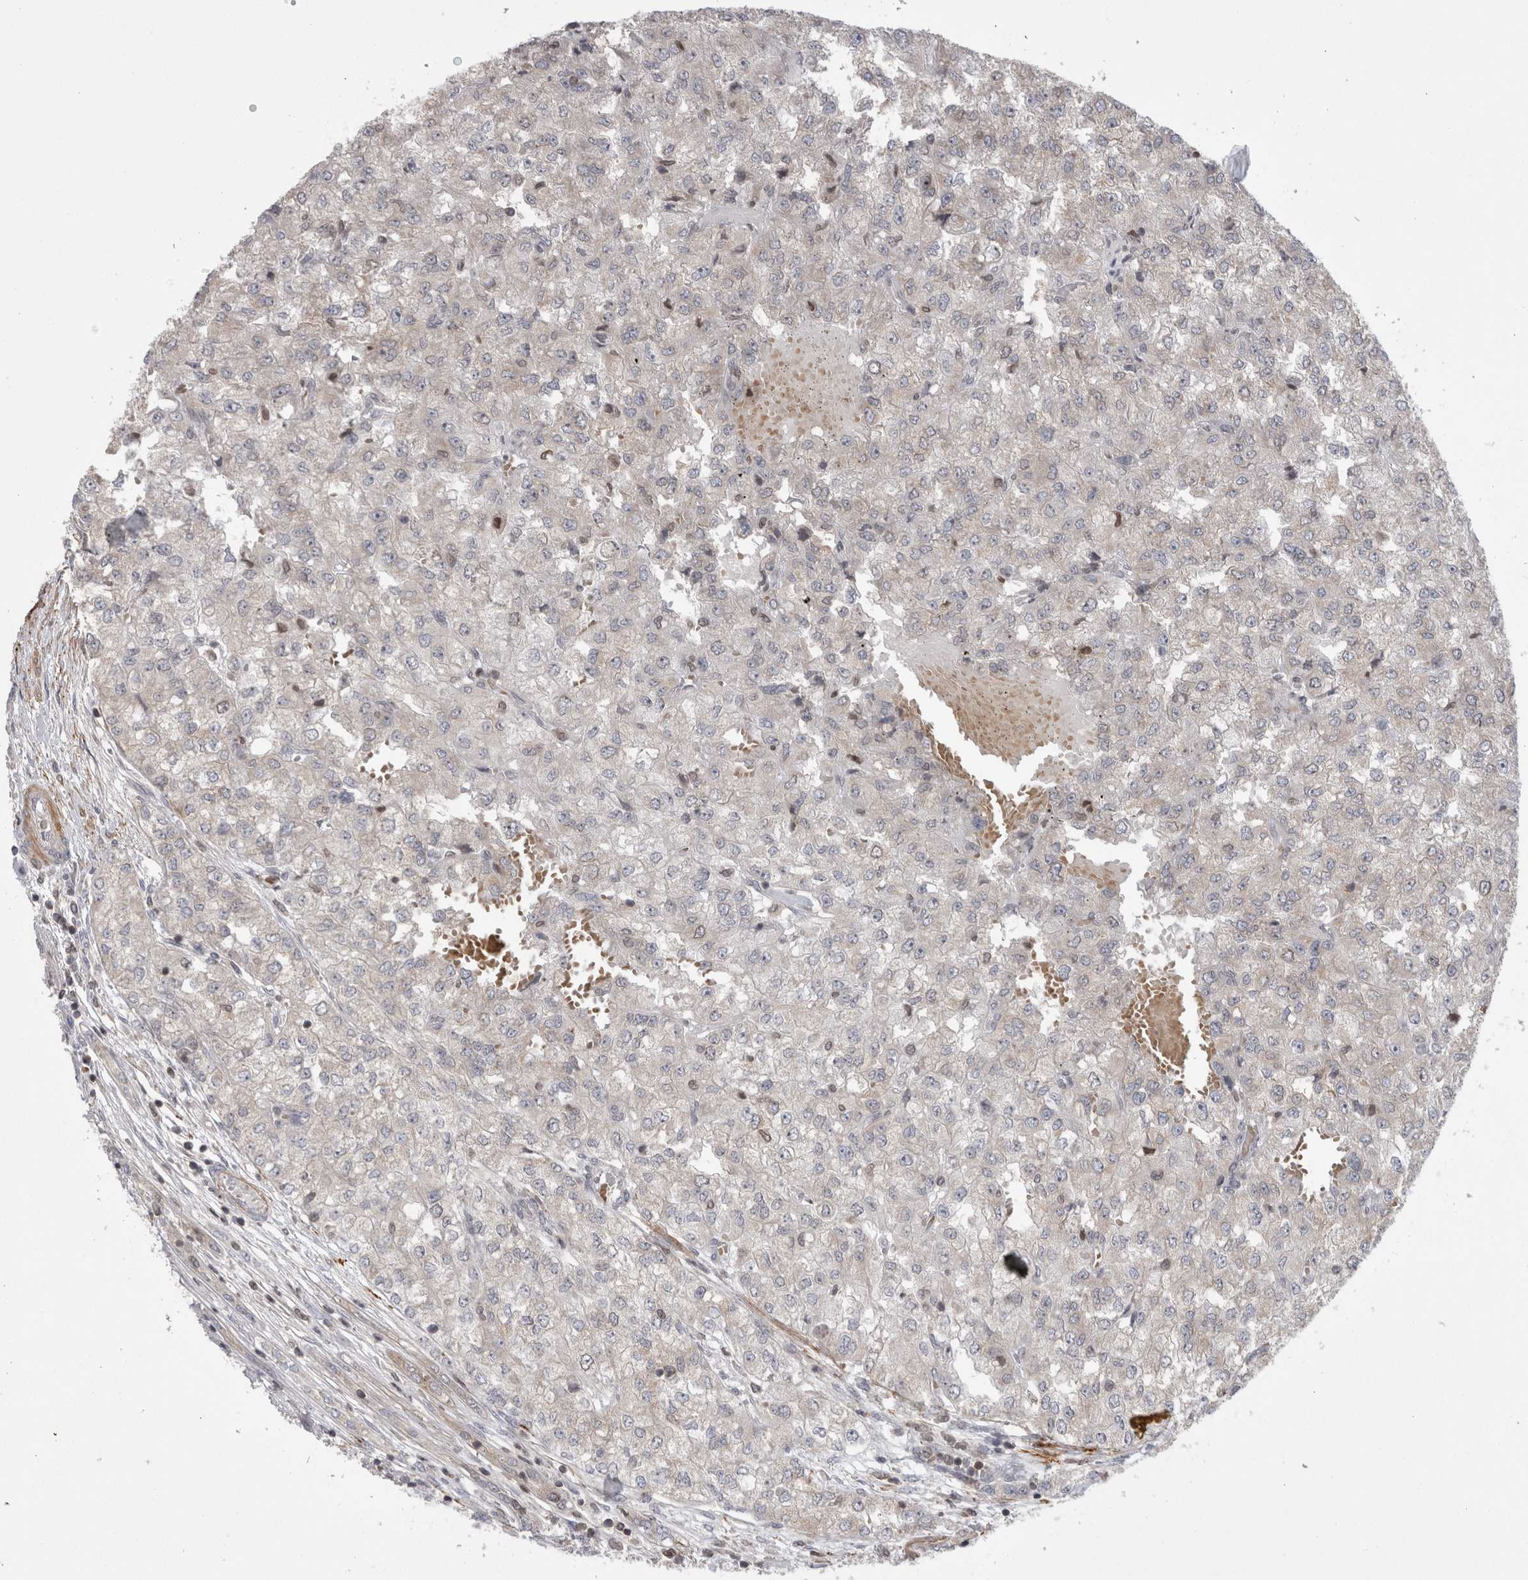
{"staining": {"intensity": "negative", "quantity": "none", "location": "none"}, "tissue": "renal cancer", "cell_type": "Tumor cells", "image_type": "cancer", "snomed": [{"axis": "morphology", "description": "Adenocarcinoma, NOS"}, {"axis": "topography", "description": "Kidney"}], "caption": "Renal cancer stained for a protein using IHC shows no staining tumor cells.", "gene": "DARS2", "patient": {"sex": "female", "age": 54}}